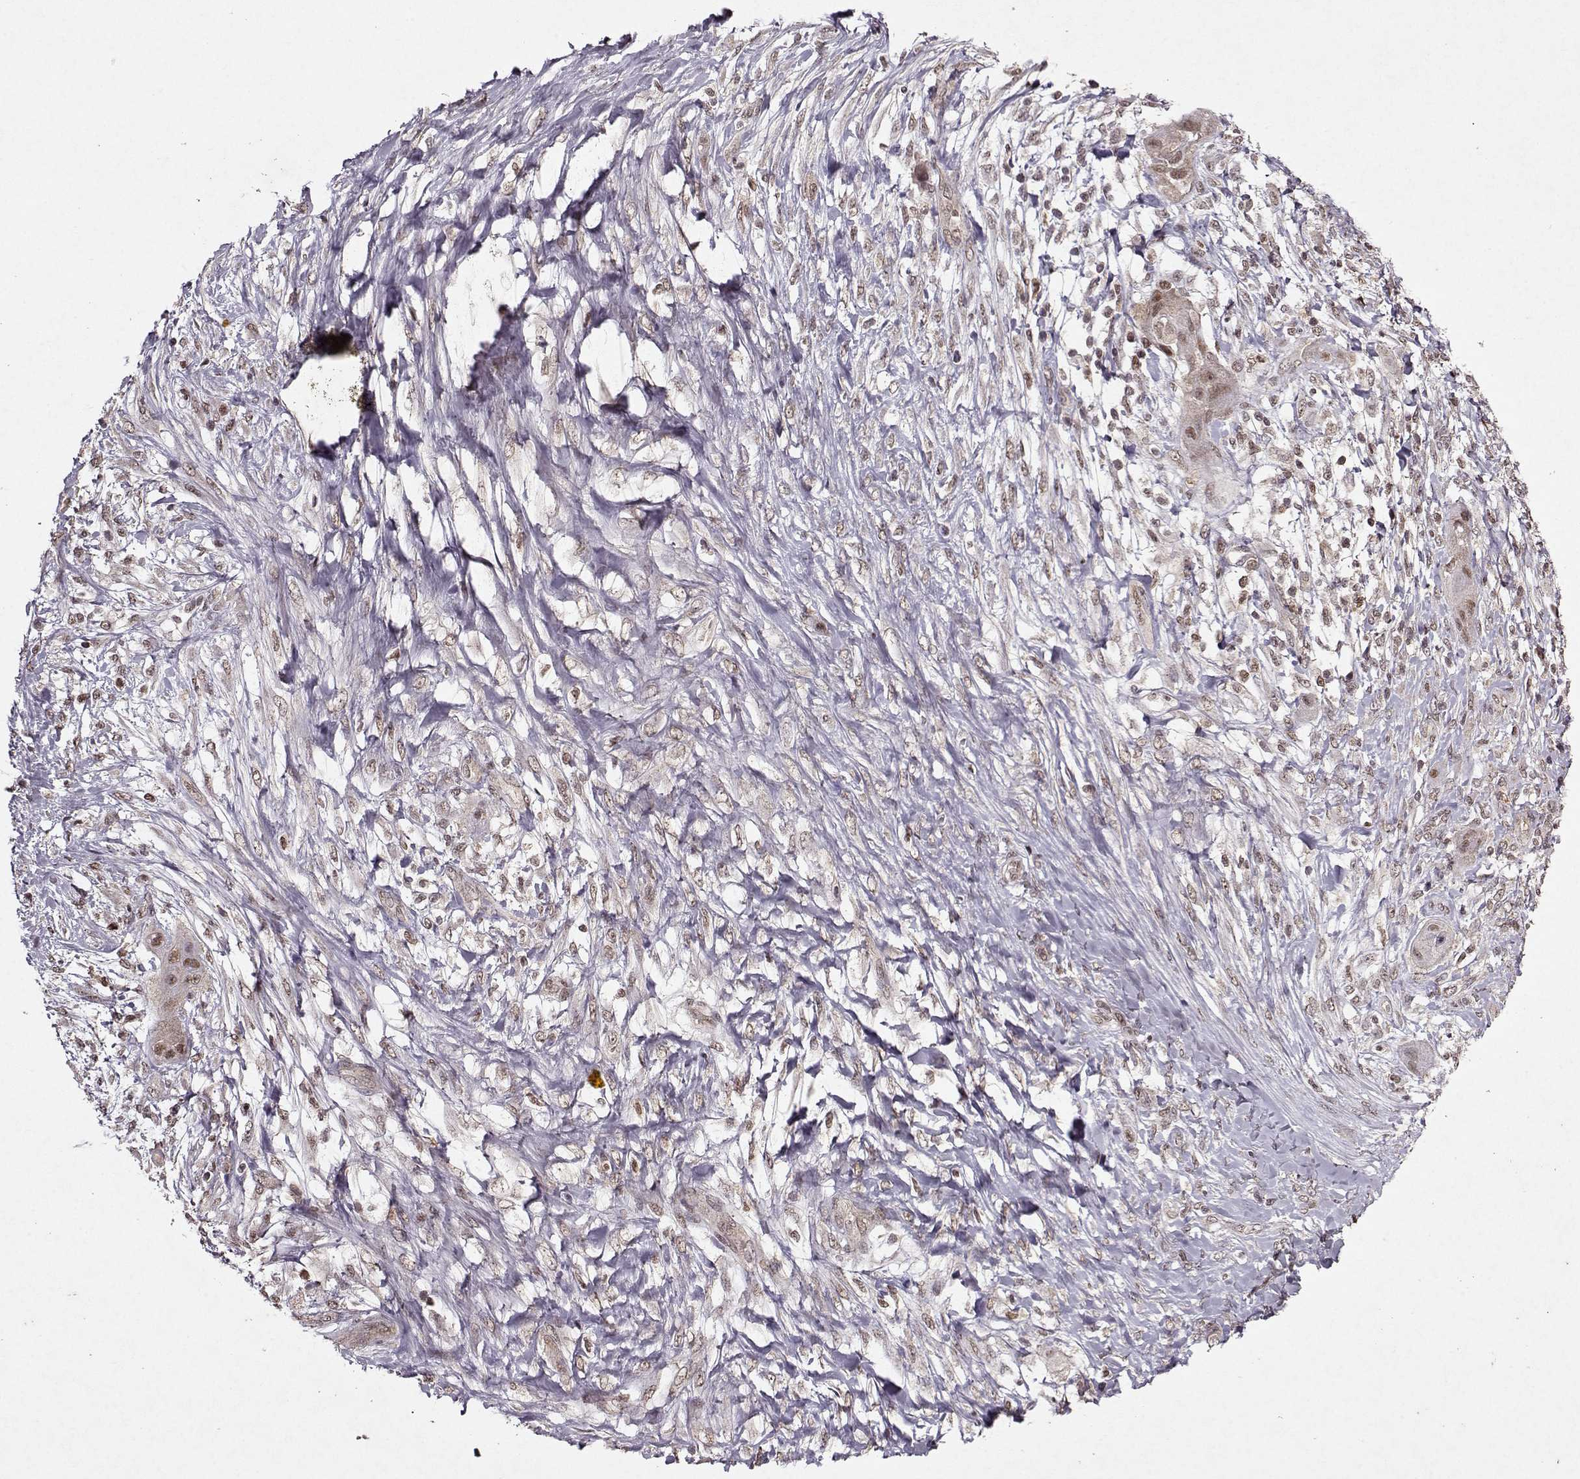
{"staining": {"intensity": "moderate", "quantity": ">75%", "location": "nuclear"}, "tissue": "skin cancer", "cell_type": "Tumor cells", "image_type": "cancer", "snomed": [{"axis": "morphology", "description": "Squamous cell carcinoma, NOS"}, {"axis": "topography", "description": "Skin"}], "caption": "IHC staining of skin cancer (squamous cell carcinoma), which shows medium levels of moderate nuclear staining in approximately >75% of tumor cells indicating moderate nuclear protein staining. The staining was performed using DAB (3,3'-diaminobenzidine) (brown) for protein detection and nuclei were counterstained in hematoxylin (blue).", "gene": "PSMA7", "patient": {"sex": "male", "age": 62}}